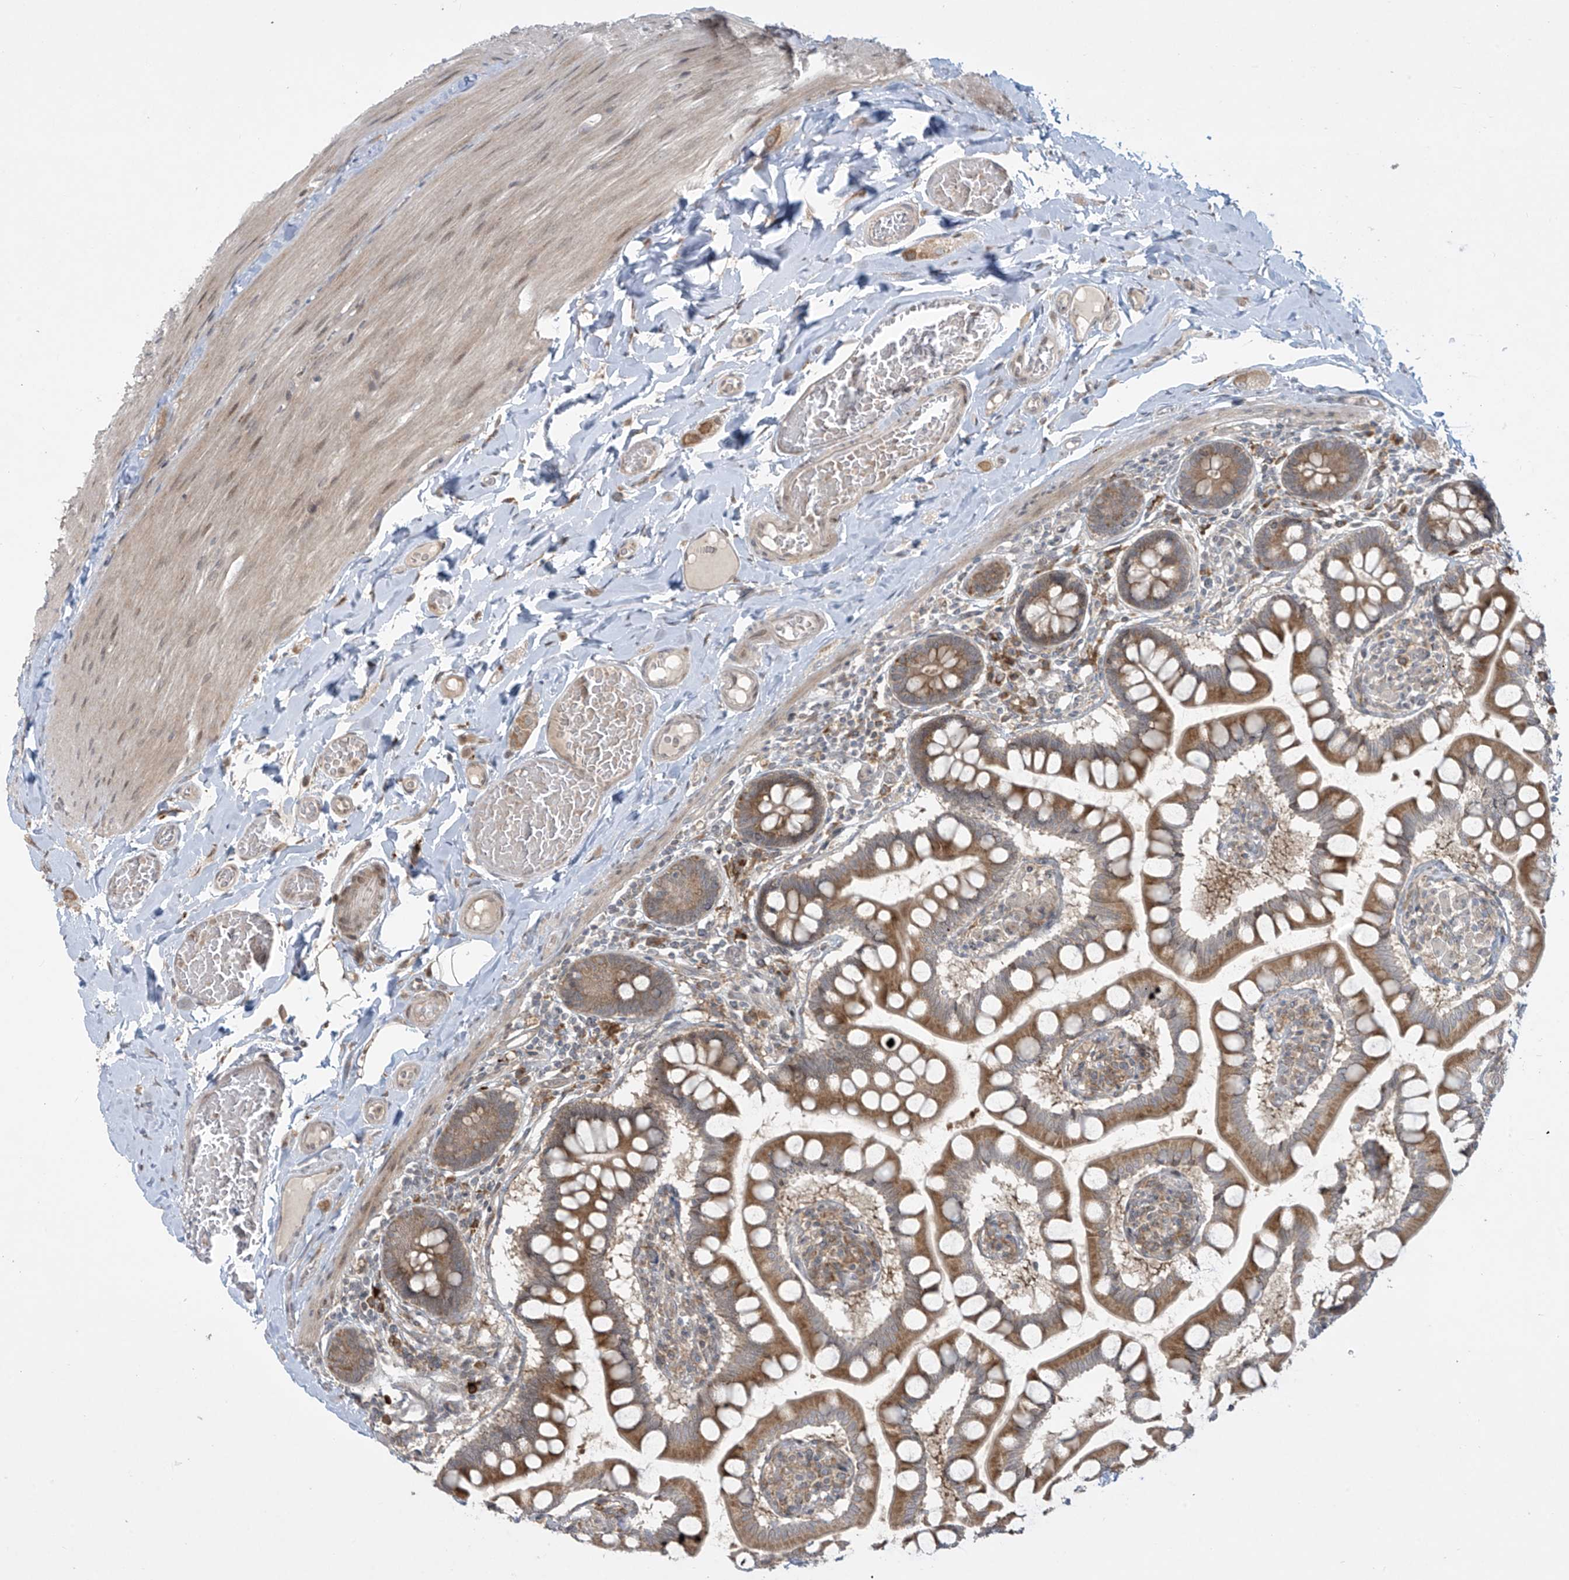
{"staining": {"intensity": "moderate", "quantity": ">75%", "location": "cytoplasmic/membranous"}, "tissue": "small intestine", "cell_type": "Glandular cells", "image_type": "normal", "snomed": [{"axis": "morphology", "description": "Normal tissue, NOS"}, {"axis": "topography", "description": "Small intestine"}], "caption": "A photomicrograph of small intestine stained for a protein exhibits moderate cytoplasmic/membranous brown staining in glandular cells. The staining is performed using DAB brown chromogen to label protein expression. The nuclei are counter-stained blue using hematoxylin.", "gene": "PPAT", "patient": {"sex": "male", "age": 41}}